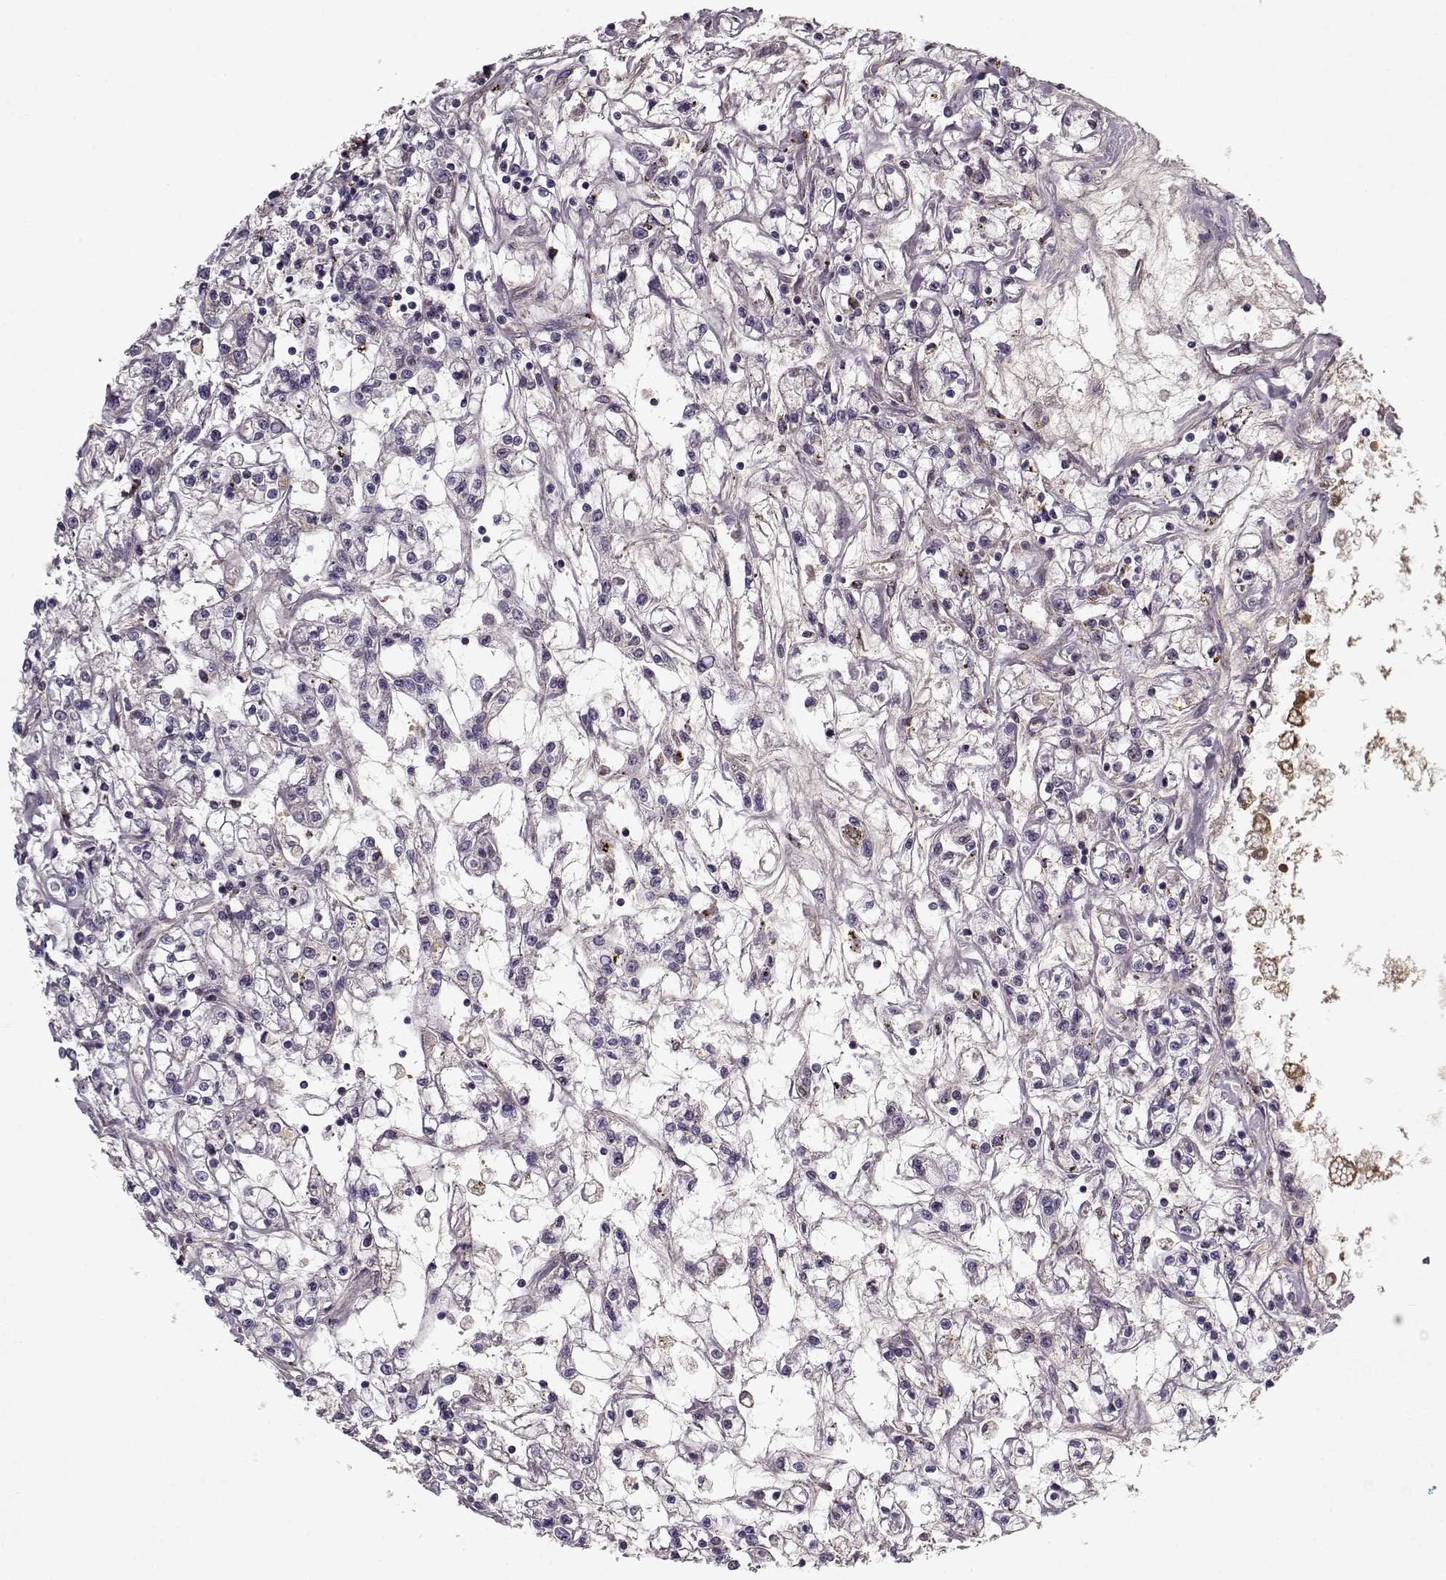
{"staining": {"intensity": "negative", "quantity": "none", "location": "none"}, "tissue": "renal cancer", "cell_type": "Tumor cells", "image_type": "cancer", "snomed": [{"axis": "morphology", "description": "Adenocarcinoma, NOS"}, {"axis": "topography", "description": "Kidney"}], "caption": "Tumor cells are negative for protein expression in human adenocarcinoma (renal).", "gene": "LUM", "patient": {"sex": "female", "age": 59}}